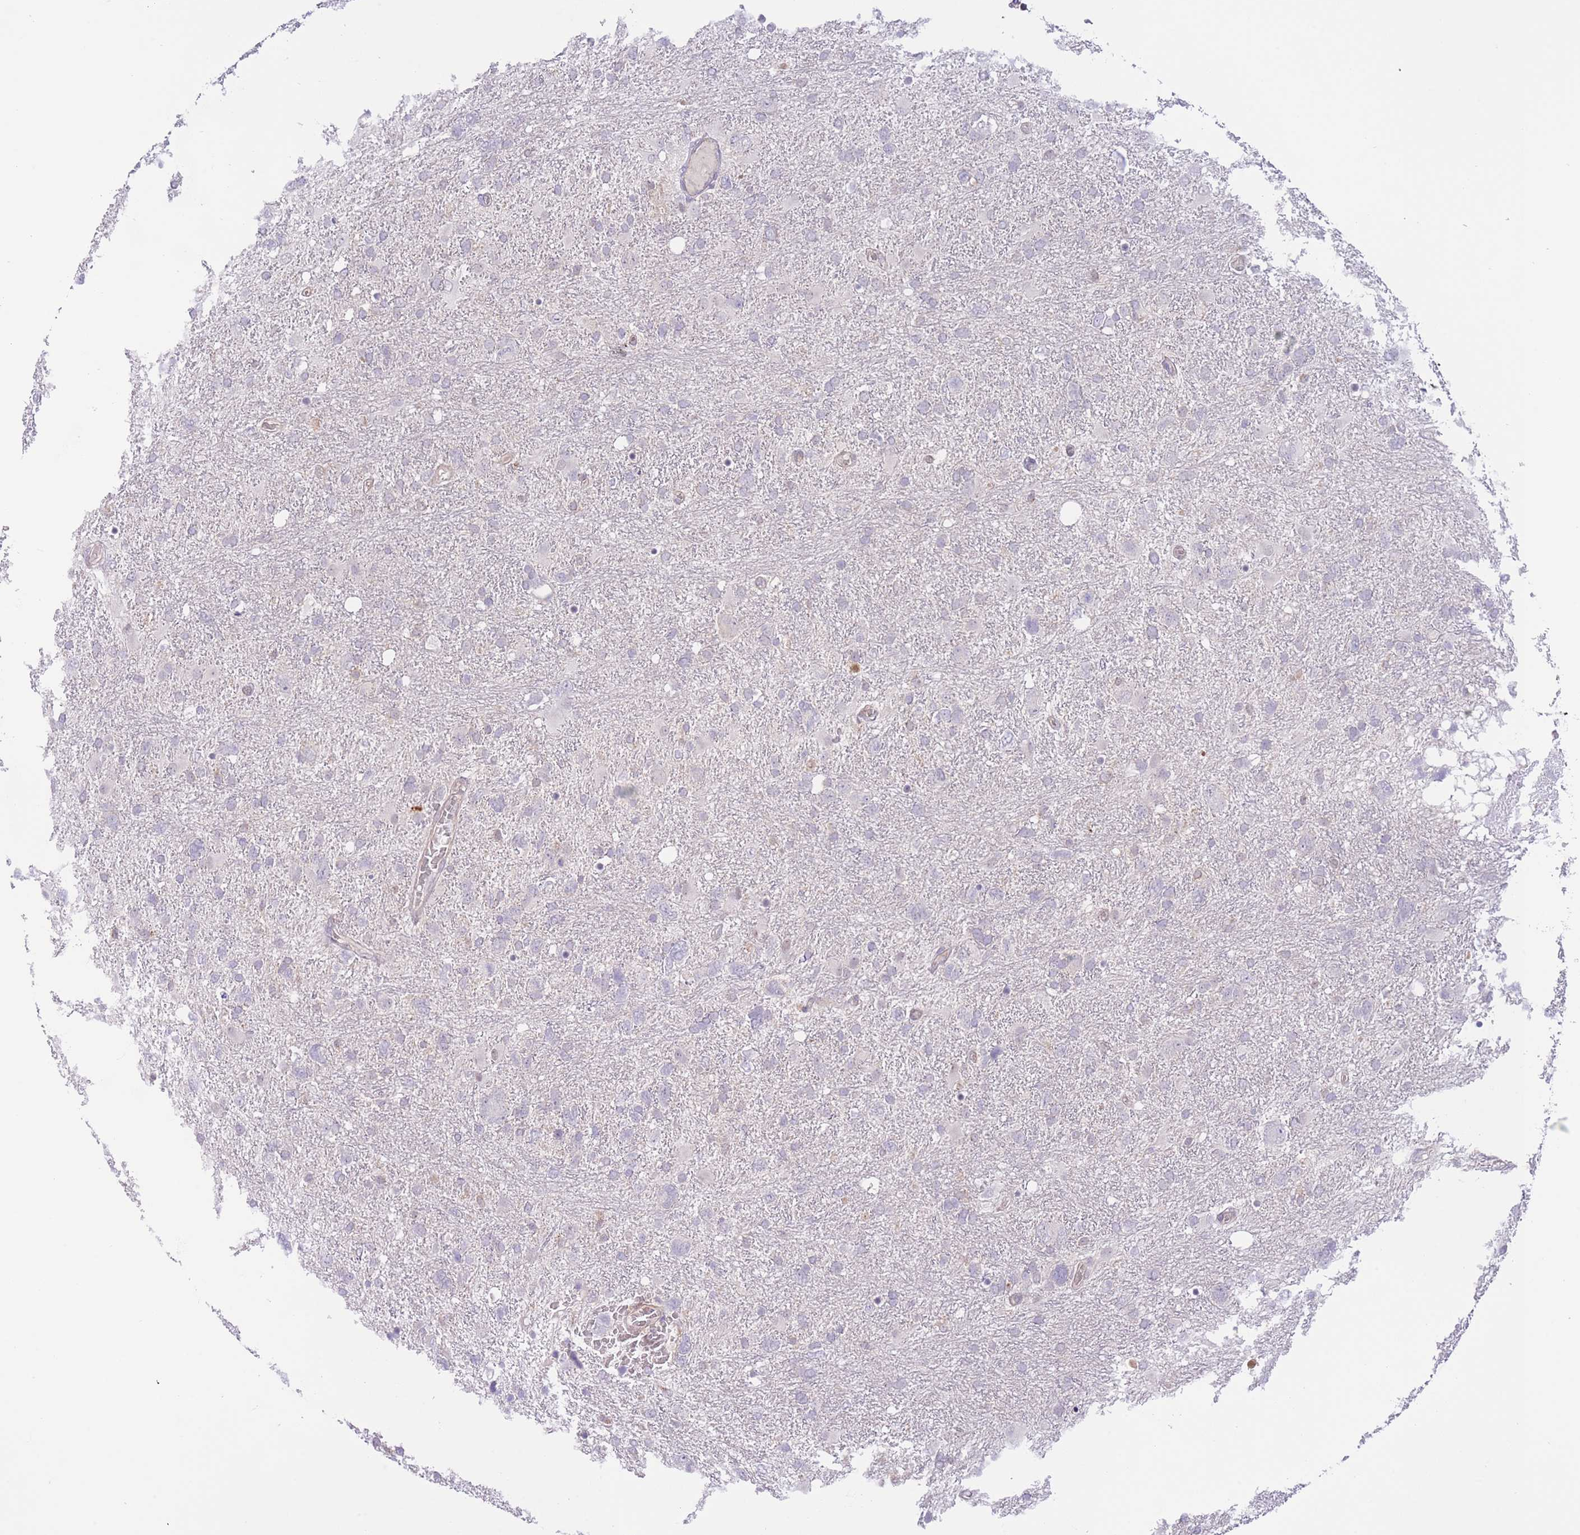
{"staining": {"intensity": "negative", "quantity": "none", "location": "none"}, "tissue": "glioma", "cell_type": "Tumor cells", "image_type": "cancer", "snomed": [{"axis": "morphology", "description": "Glioma, malignant, High grade"}, {"axis": "topography", "description": "Brain"}], "caption": "IHC of glioma exhibits no expression in tumor cells.", "gene": "FUT5", "patient": {"sex": "male", "age": 61}}